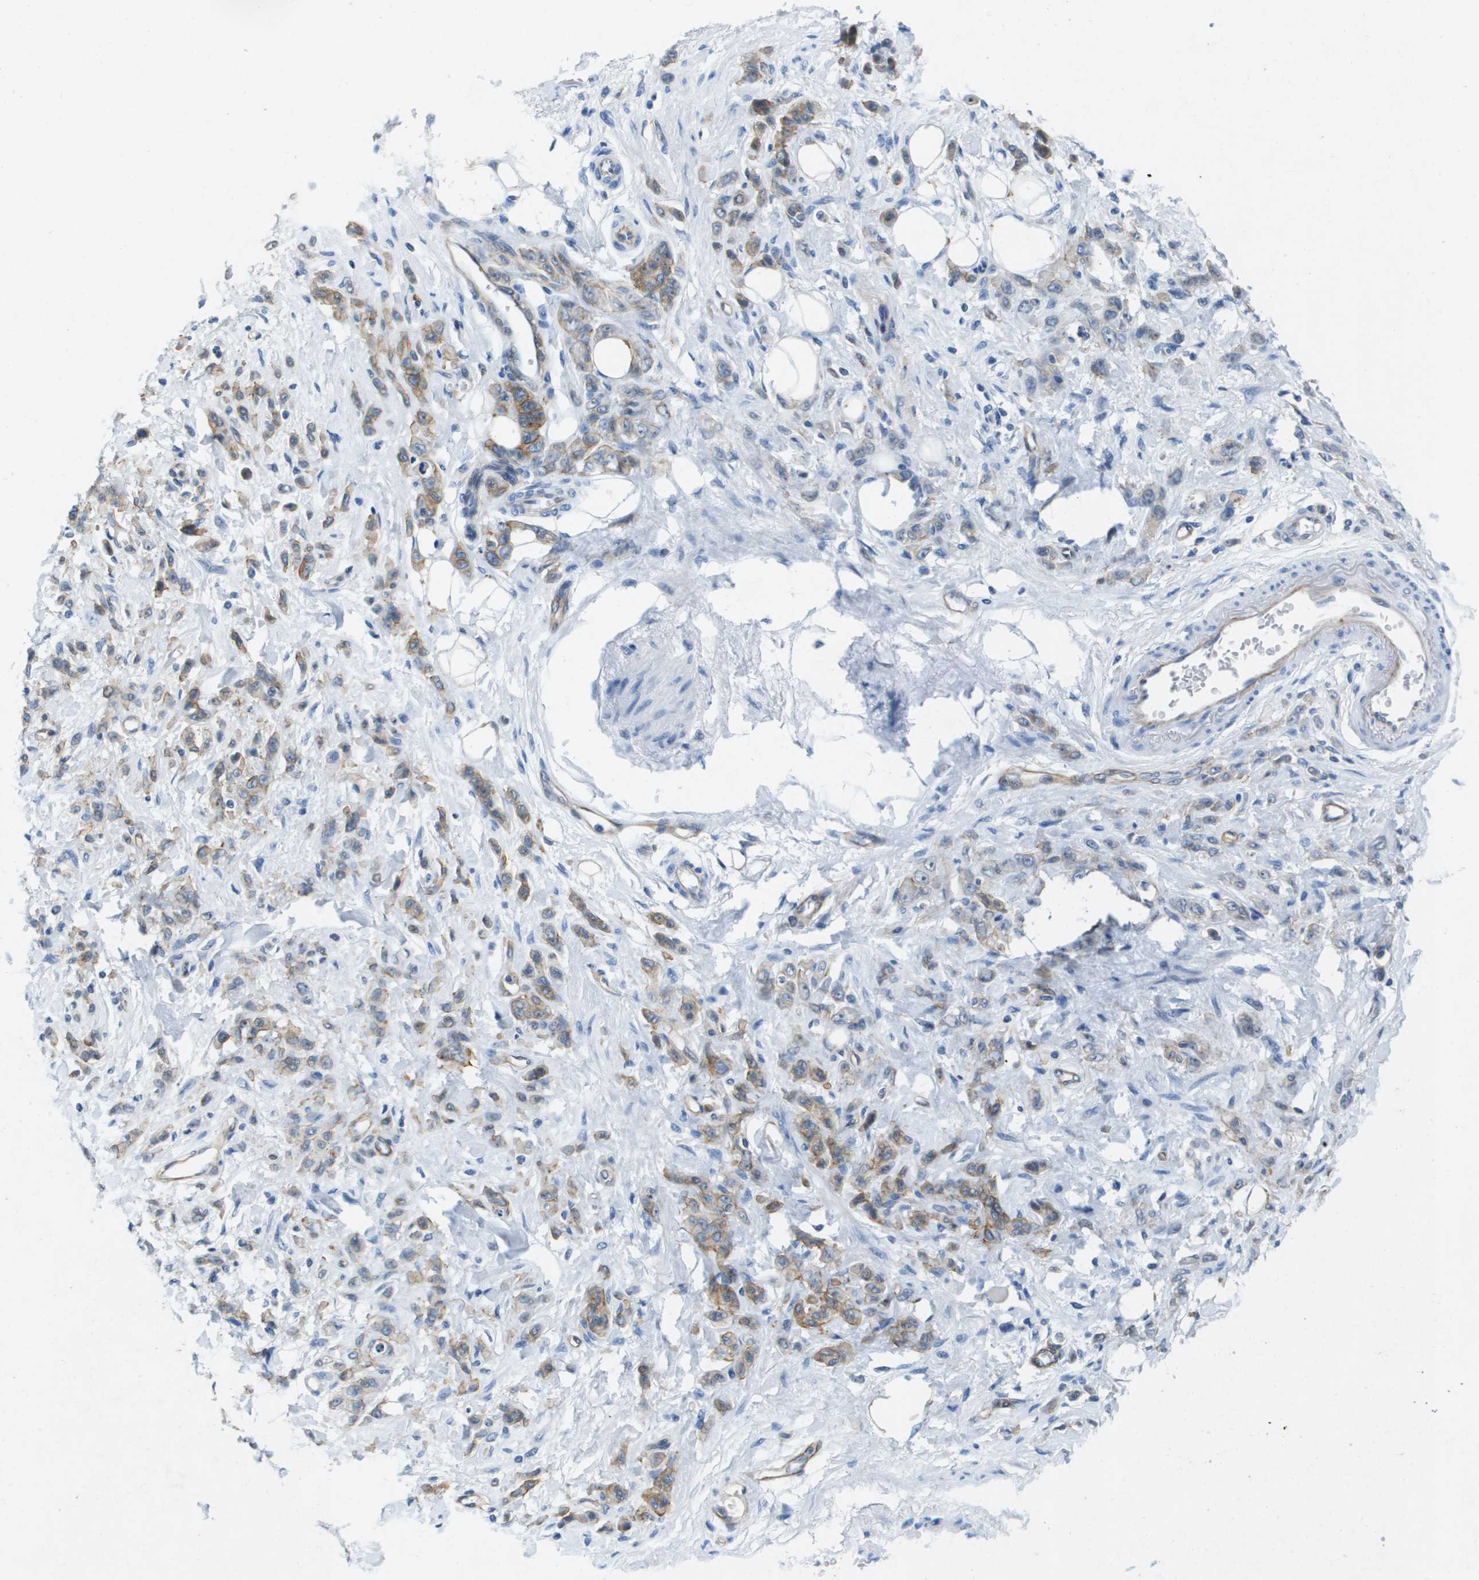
{"staining": {"intensity": "moderate", "quantity": "25%-75%", "location": "cytoplasmic/membranous"}, "tissue": "stomach cancer", "cell_type": "Tumor cells", "image_type": "cancer", "snomed": [{"axis": "morphology", "description": "Normal tissue, NOS"}, {"axis": "morphology", "description": "Adenocarcinoma, NOS"}, {"axis": "topography", "description": "Stomach"}], "caption": "A brown stain highlights moderate cytoplasmic/membranous expression of a protein in human stomach adenocarcinoma tumor cells.", "gene": "ITGA6", "patient": {"sex": "male", "age": 82}}